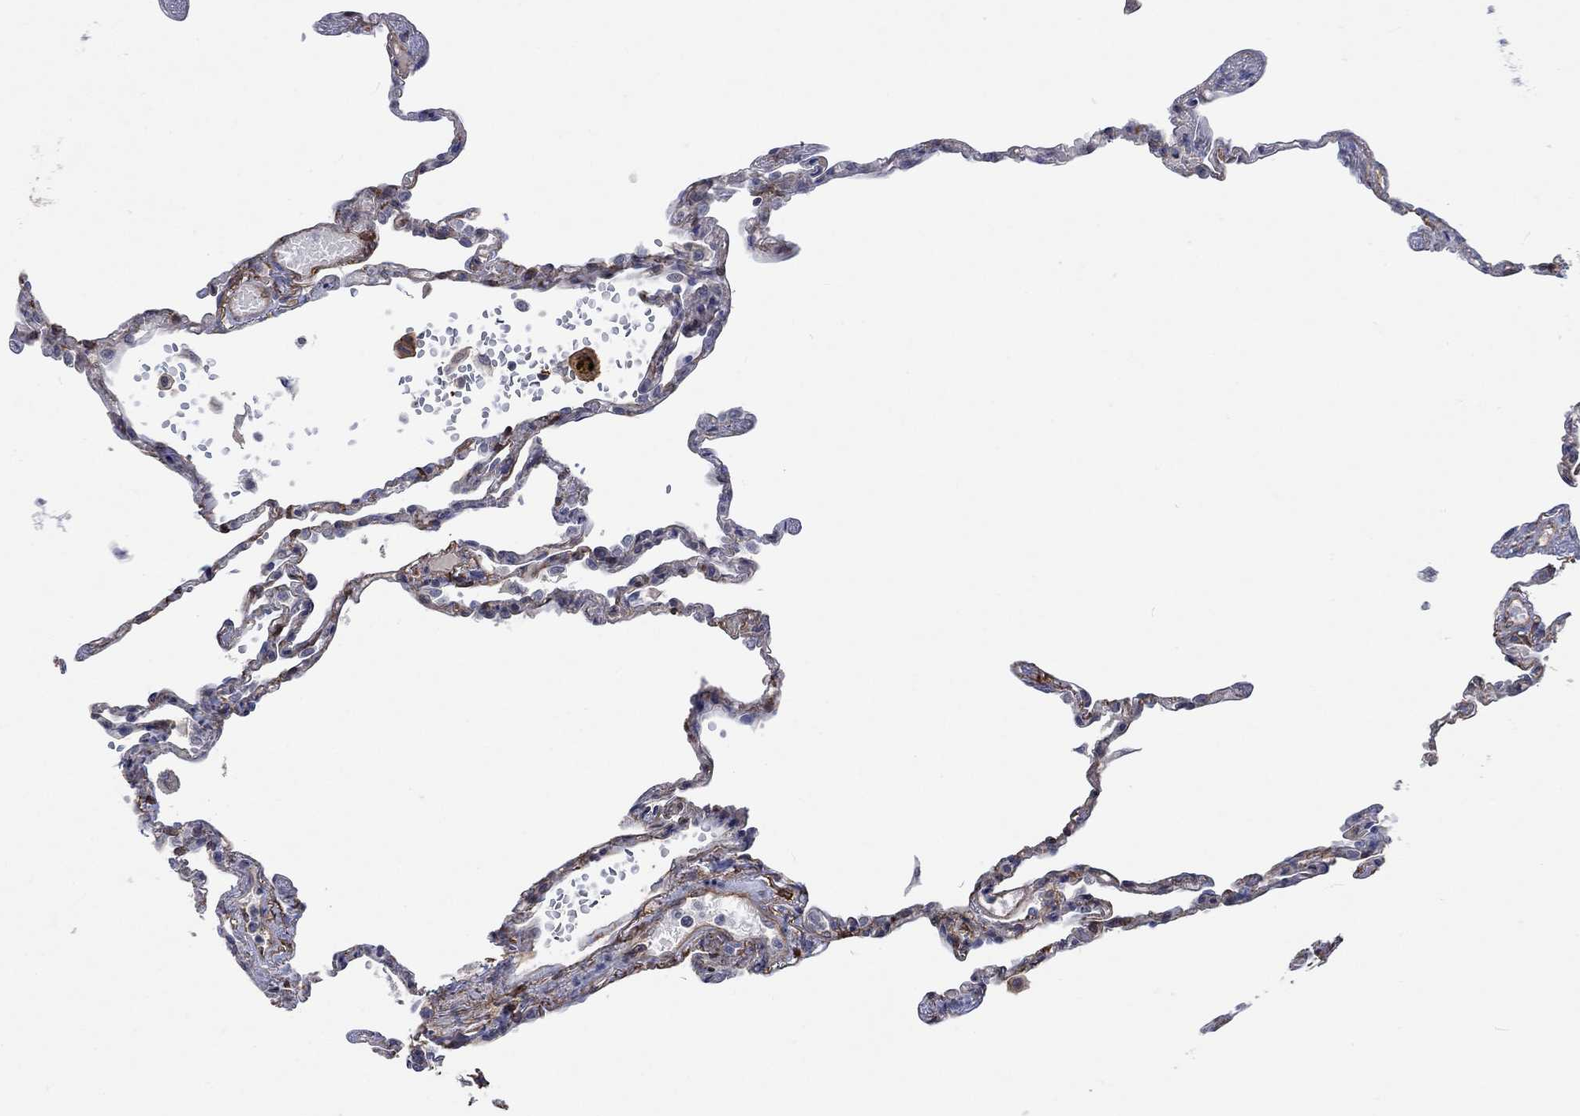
{"staining": {"intensity": "negative", "quantity": "none", "location": "none"}, "tissue": "lung", "cell_type": "Alveolar cells", "image_type": "normal", "snomed": [{"axis": "morphology", "description": "Normal tissue, NOS"}, {"axis": "topography", "description": "Lung"}], "caption": "Immunohistochemical staining of benign human lung displays no significant expression in alveolar cells. (Brightfield microscopy of DAB (3,3'-diaminobenzidine) immunohistochemistry (IHC) at high magnification).", "gene": "TGM2", "patient": {"sex": "male", "age": 78}}